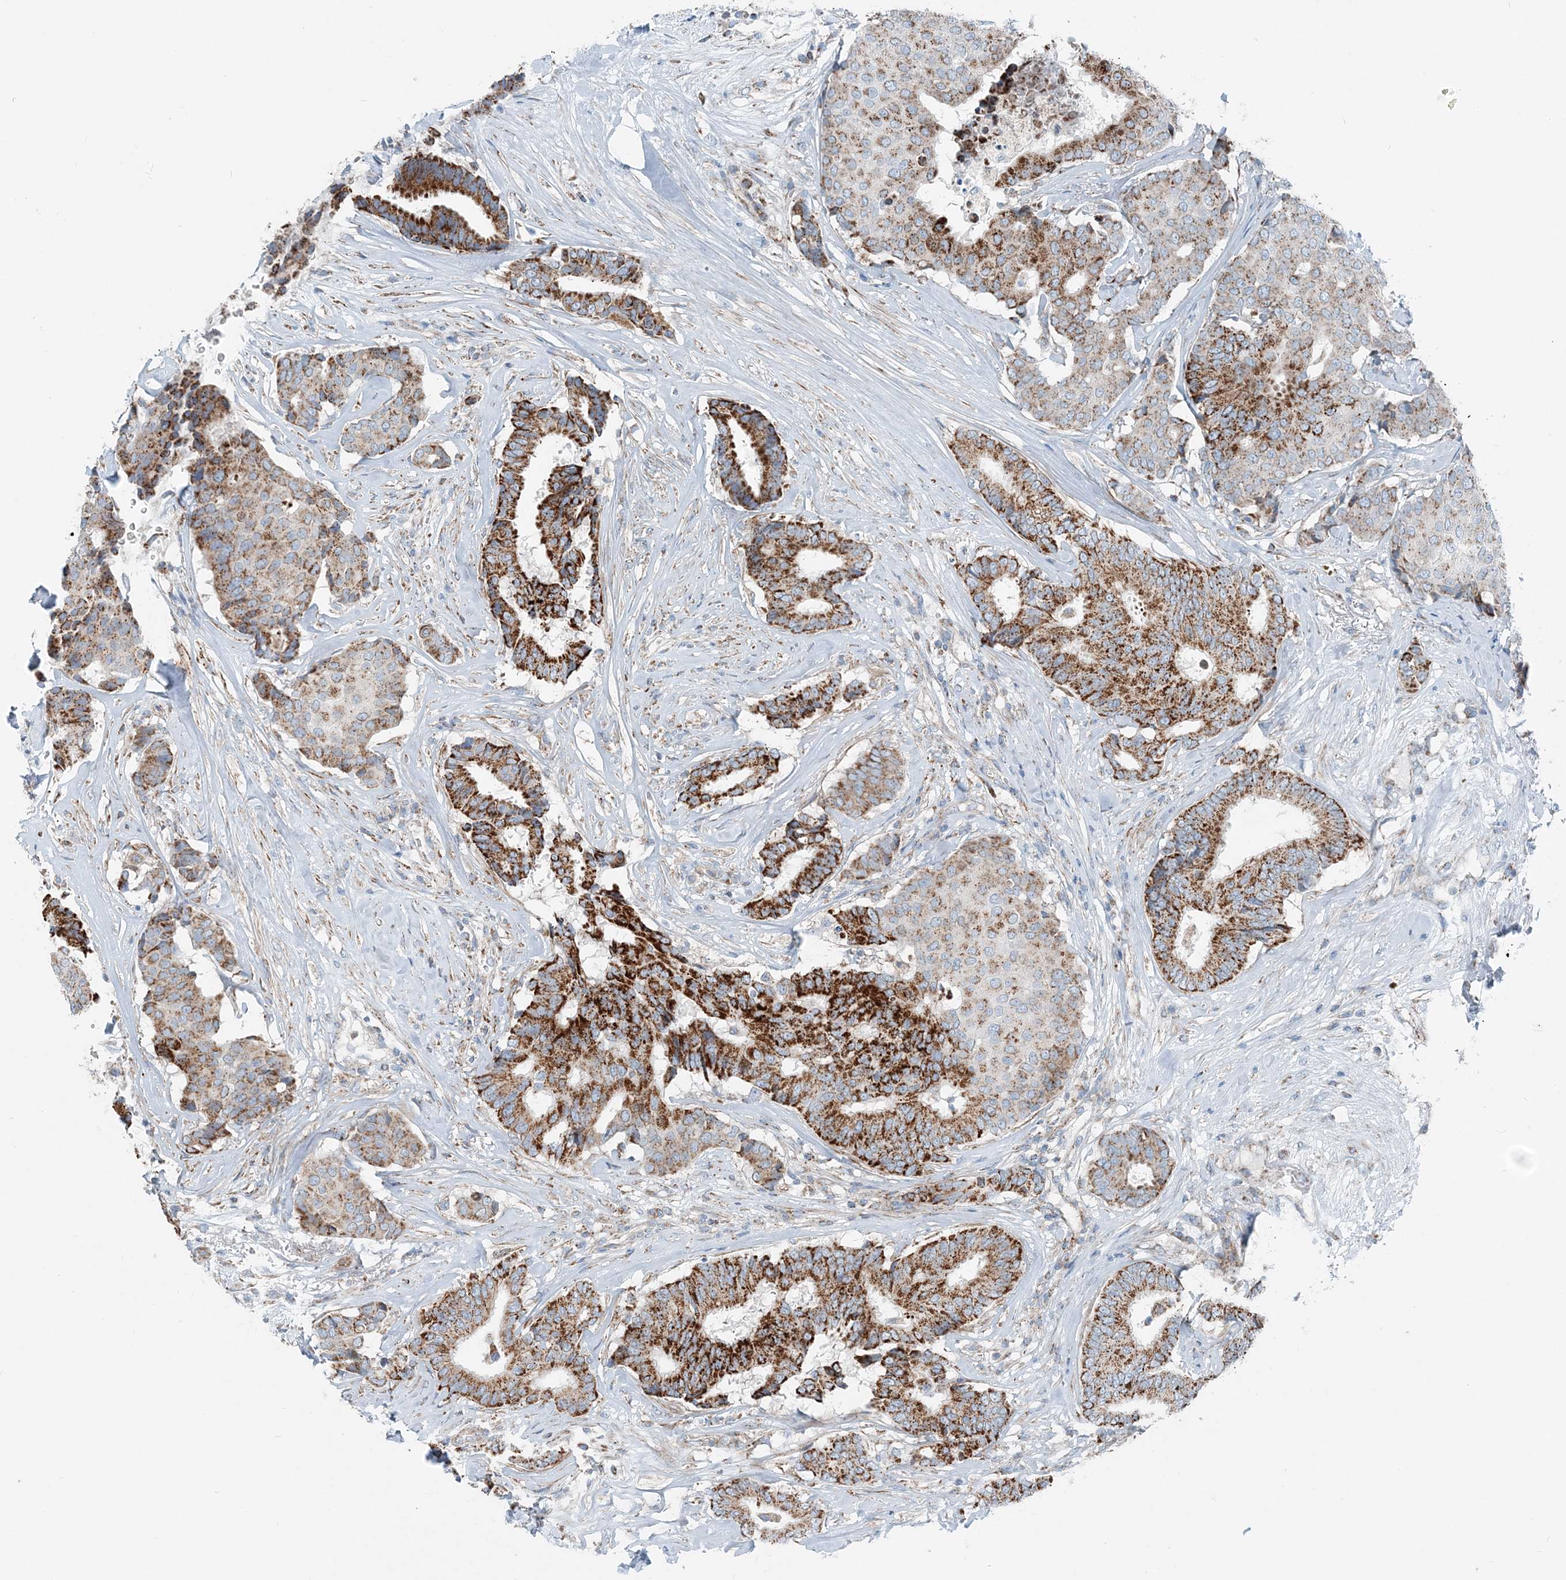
{"staining": {"intensity": "strong", "quantity": ">75%", "location": "cytoplasmic/membranous"}, "tissue": "breast cancer", "cell_type": "Tumor cells", "image_type": "cancer", "snomed": [{"axis": "morphology", "description": "Duct carcinoma"}, {"axis": "topography", "description": "Breast"}], "caption": "This histopathology image reveals invasive ductal carcinoma (breast) stained with immunohistochemistry (IHC) to label a protein in brown. The cytoplasmic/membranous of tumor cells show strong positivity for the protein. Nuclei are counter-stained blue.", "gene": "INTU", "patient": {"sex": "female", "age": 75}}